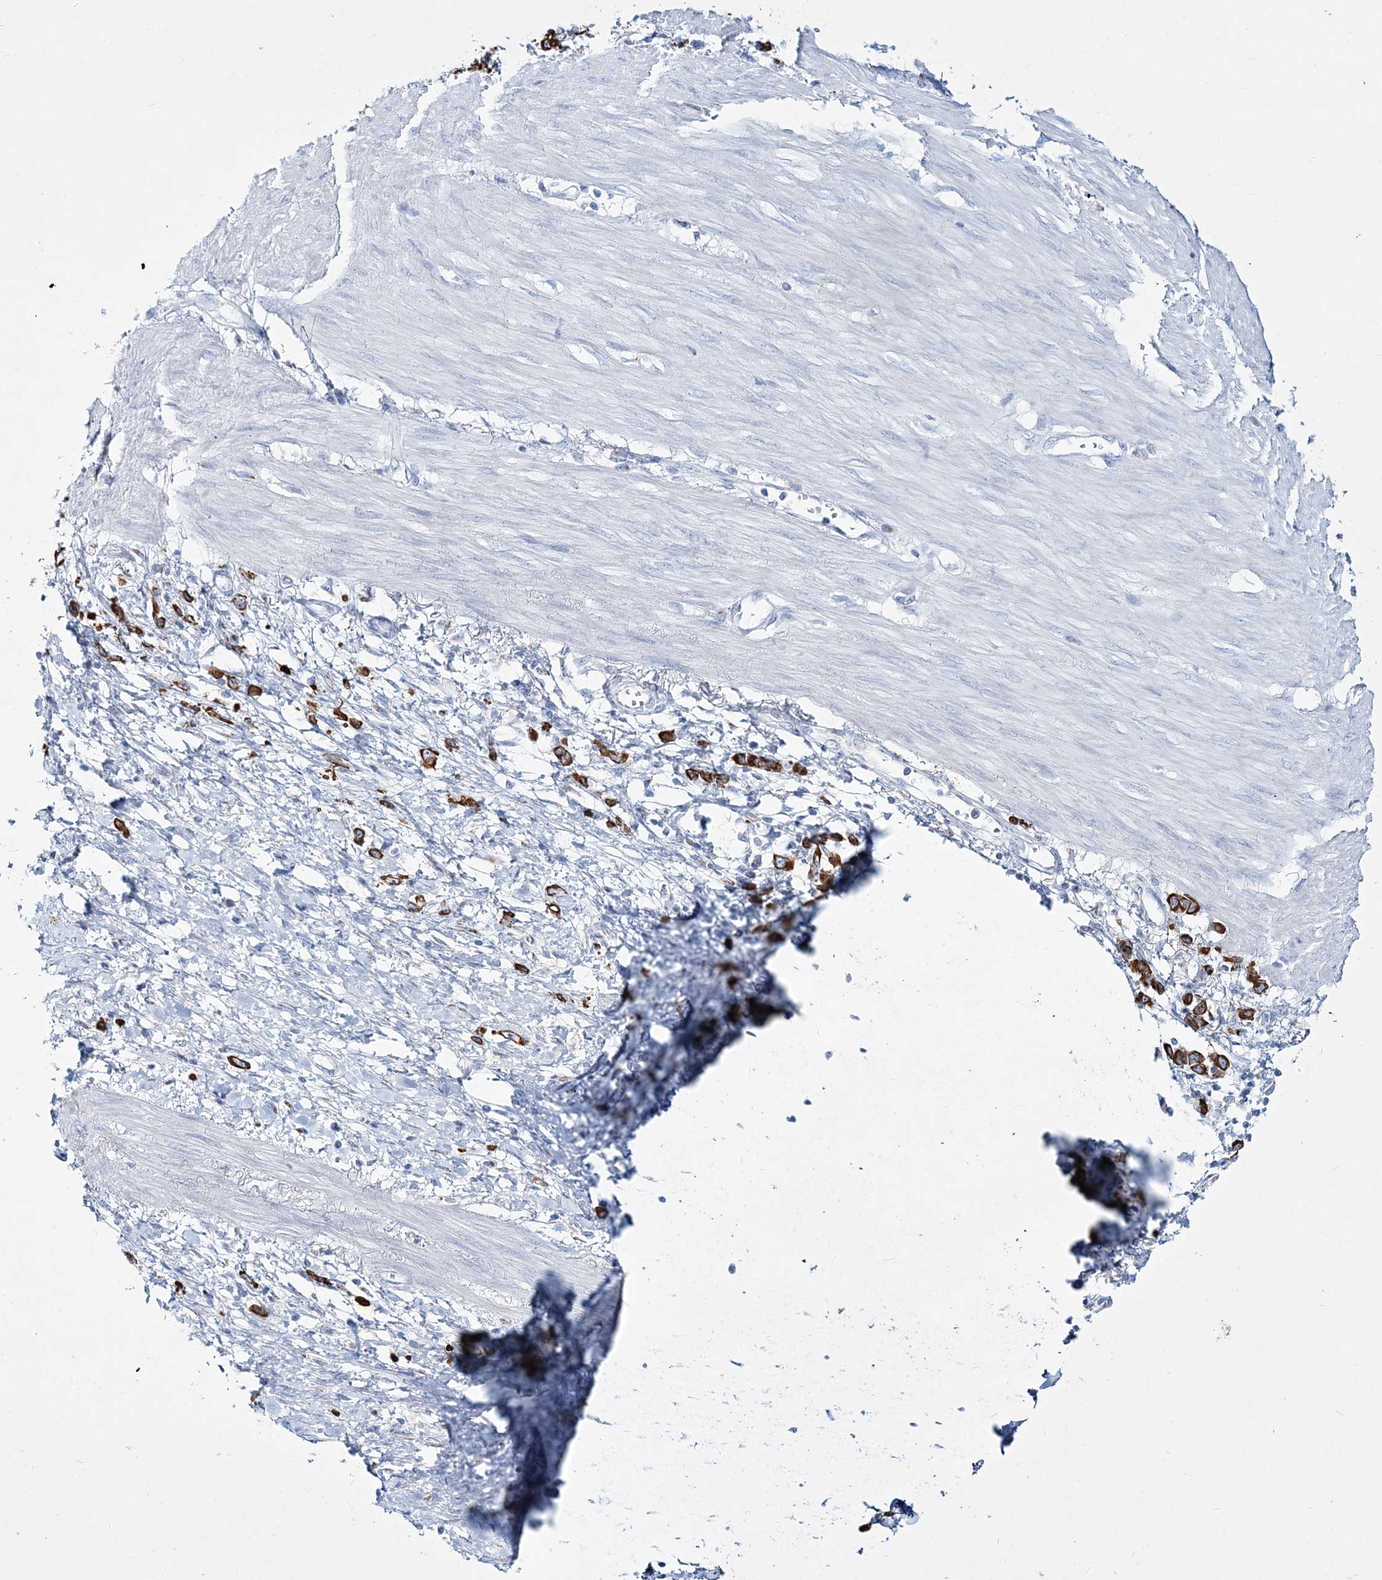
{"staining": {"intensity": "strong", "quantity": ">75%", "location": "cytoplasmic/membranous"}, "tissue": "stomach cancer", "cell_type": "Tumor cells", "image_type": "cancer", "snomed": [{"axis": "morphology", "description": "Adenocarcinoma, NOS"}, {"axis": "topography", "description": "Stomach"}], "caption": "Strong cytoplasmic/membranous staining is seen in approximately >75% of tumor cells in adenocarcinoma (stomach).", "gene": "ADGRL1", "patient": {"sex": "female", "age": 76}}